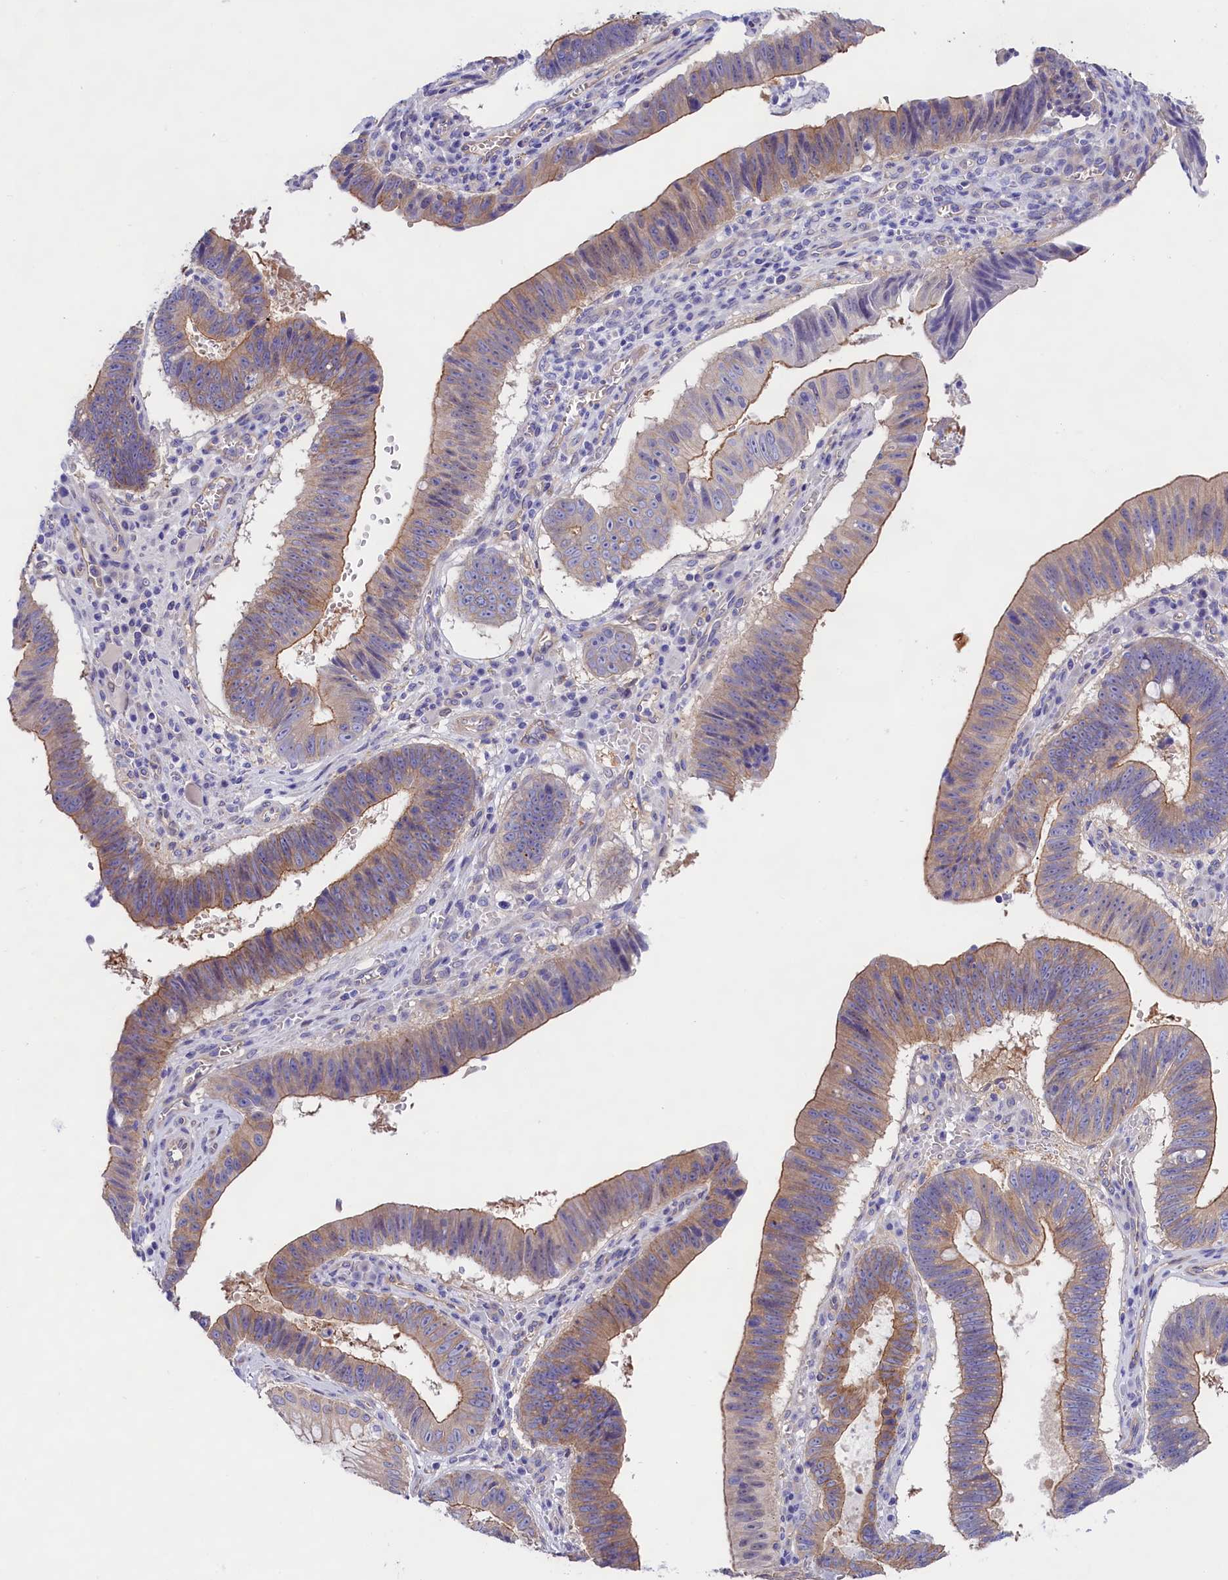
{"staining": {"intensity": "moderate", "quantity": "25%-75%", "location": "cytoplasmic/membranous"}, "tissue": "stomach cancer", "cell_type": "Tumor cells", "image_type": "cancer", "snomed": [{"axis": "morphology", "description": "Adenocarcinoma, NOS"}, {"axis": "topography", "description": "Stomach"}], "caption": "Protein expression analysis of human adenocarcinoma (stomach) reveals moderate cytoplasmic/membranous expression in approximately 25%-75% of tumor cells.", "gene": "PPP1R13L", "patient": {"sex": "male", "age": 59}}